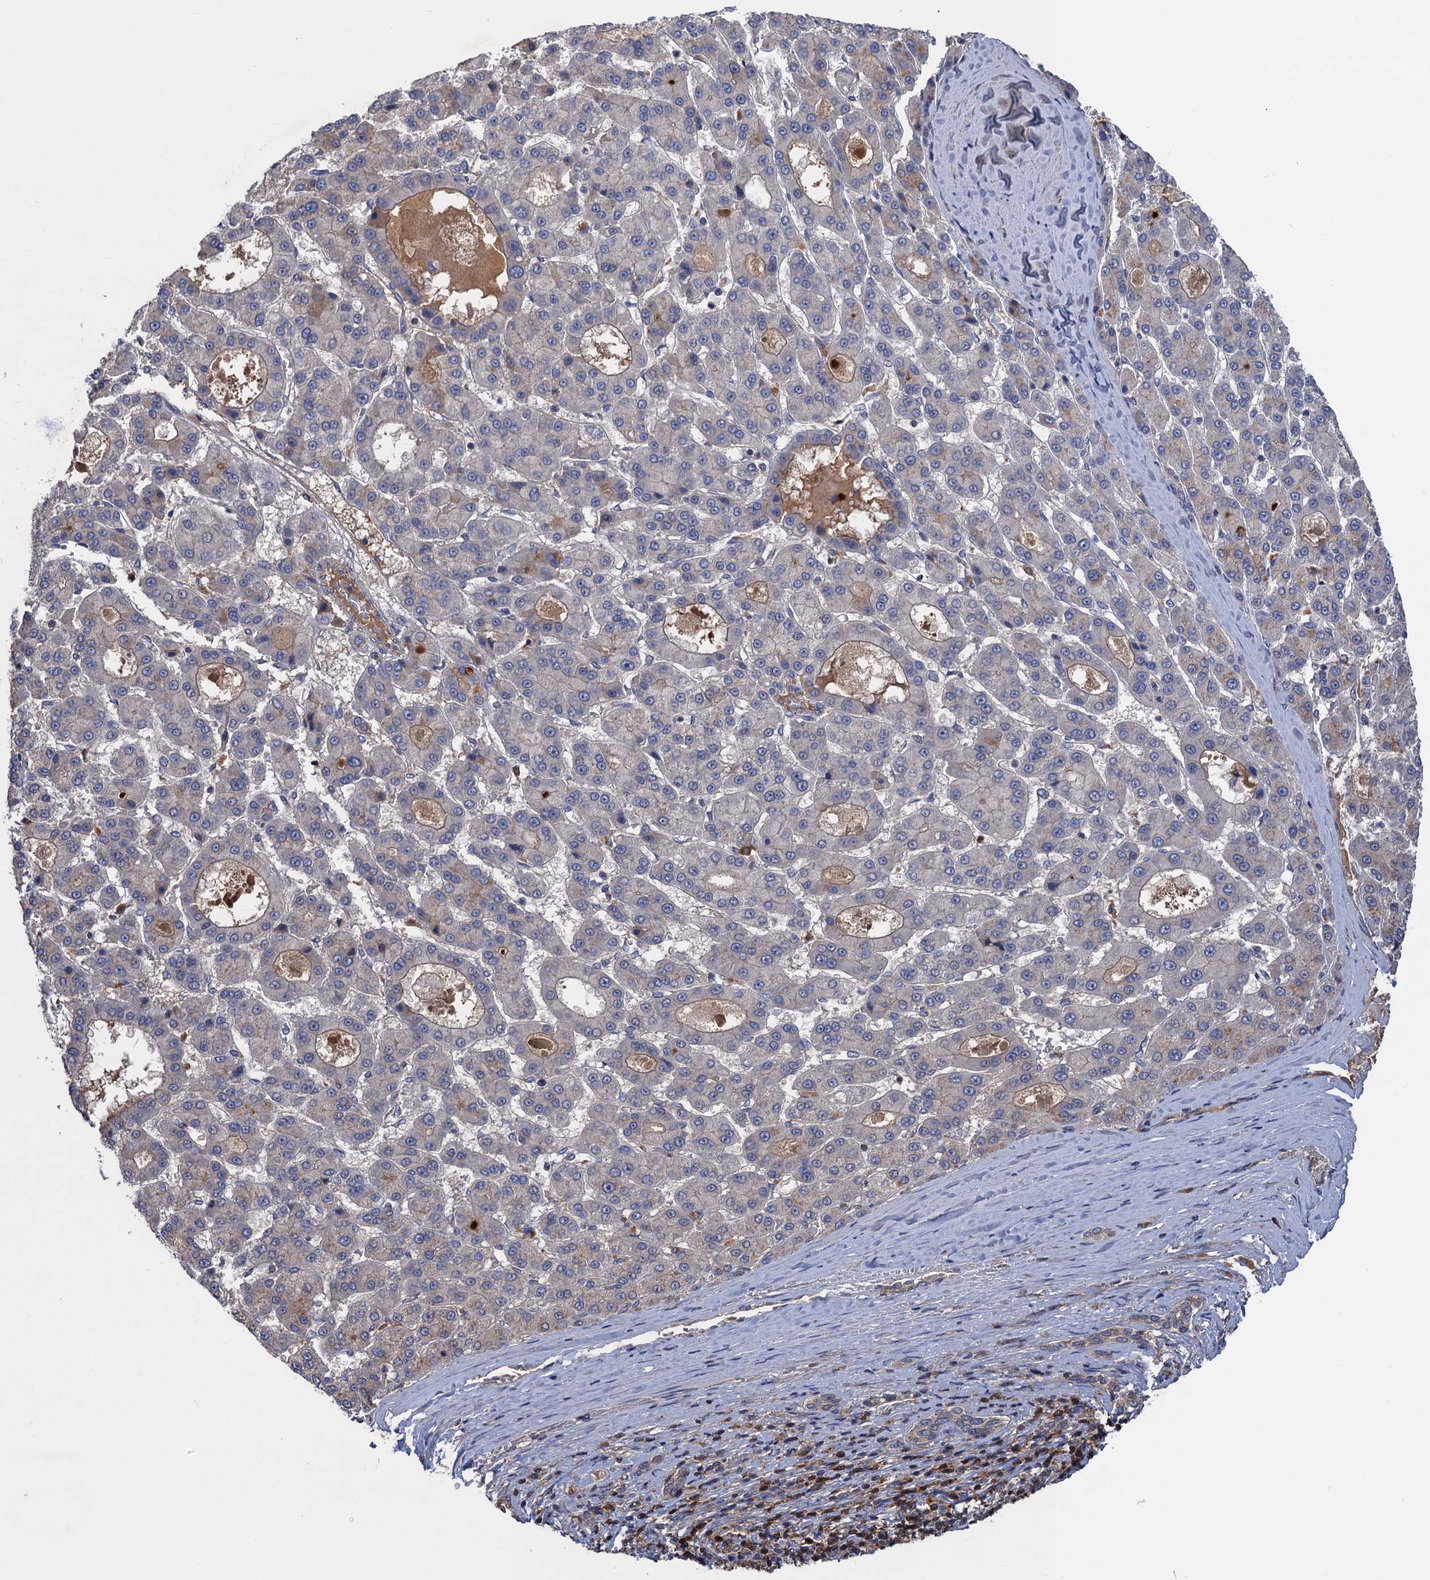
{"staining": {"intensity": "negative", "quantity": "none", "location": "none"}, "tissue": "liver cancer", "cell_type": "Tumor cells", "image_type": "cancer", "snomed": [{"axis": "morphology", "description": "Carcinoma, Hepatocellular, NOS"}, {"axis": "topography", "description": "Liver"}], "caption": "A high-resolution image shows immunohistochemistry (IHC) staining of liver cancer, which shows no significant positivity in tumor cells. (Stains: DAB (3,3'-diaminobenzidine) immunohistochemistry with hematoxylin counter stain, Microscopy: brightfield microscopy at high magnification).", "gene": "DGKA", "patient": {"sex": "male", "age": 70}}